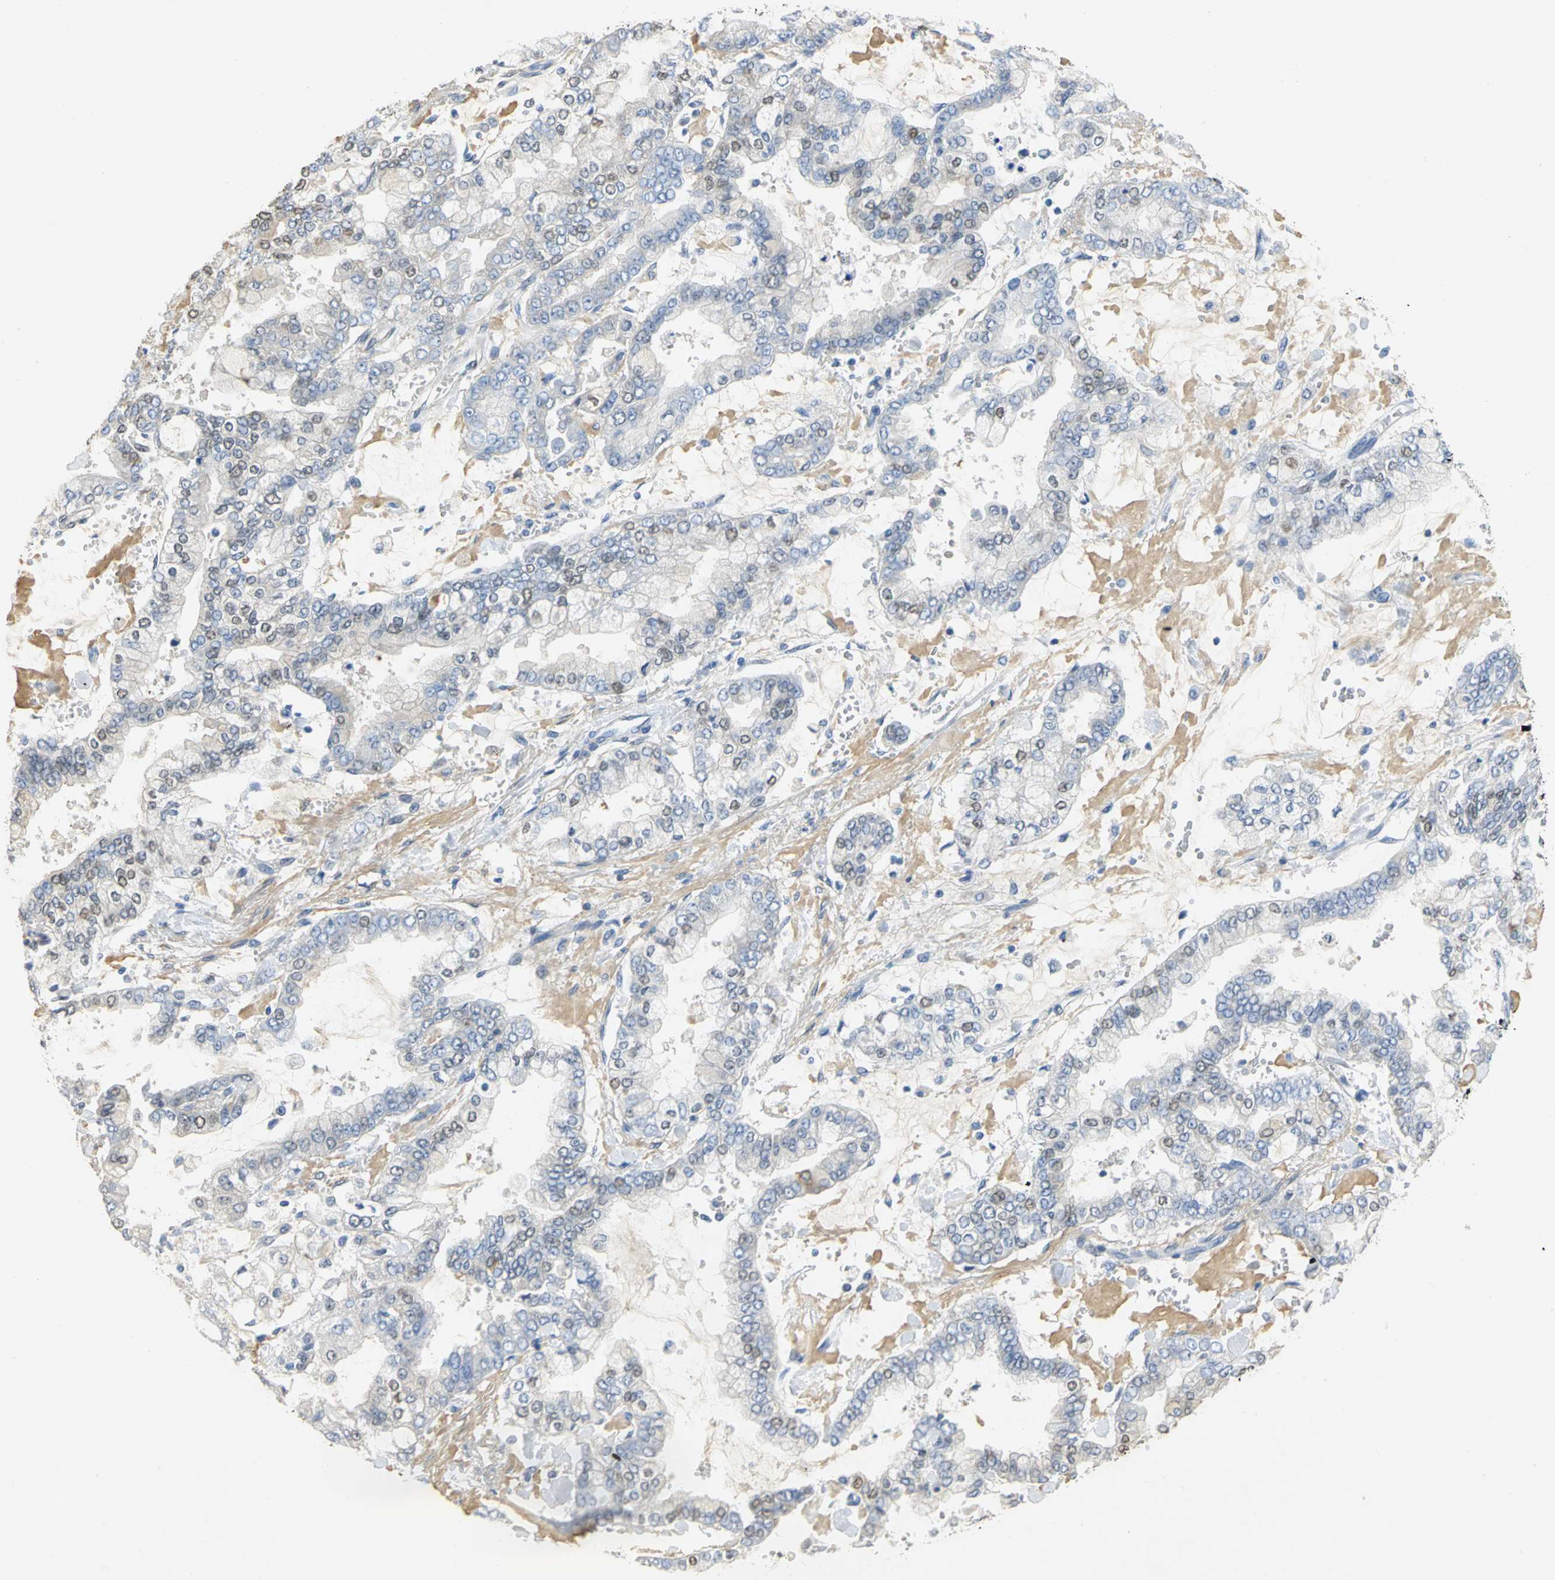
{"staining": {"intensity": "moderate", "quantity": "<25%", "location": "cytoplasmic/membranous,nuclear"}, "tissue": "stomach cancer", "cell_type": "Tumor cells", "image_type": "cancer", "snomed": [{"axis": "morphology", "description": "Normal tissue, NOS"}, {"axis": "morphology", "description": "Adenocarcinoma, NOS"}, {"axis": "topography", "description": "Stomach, upper"}, {"axis": "topography", "description": "Stomach"}], "caption": "Stomach cancer (adenocarcinoma) stained with a brown dye displays moderate cytoplasmic/membranous and nuclear positive expression in approximately <25% of tumor cells.", "gene": "GYG2", "patient": {"sex": "male", "age": 76}}